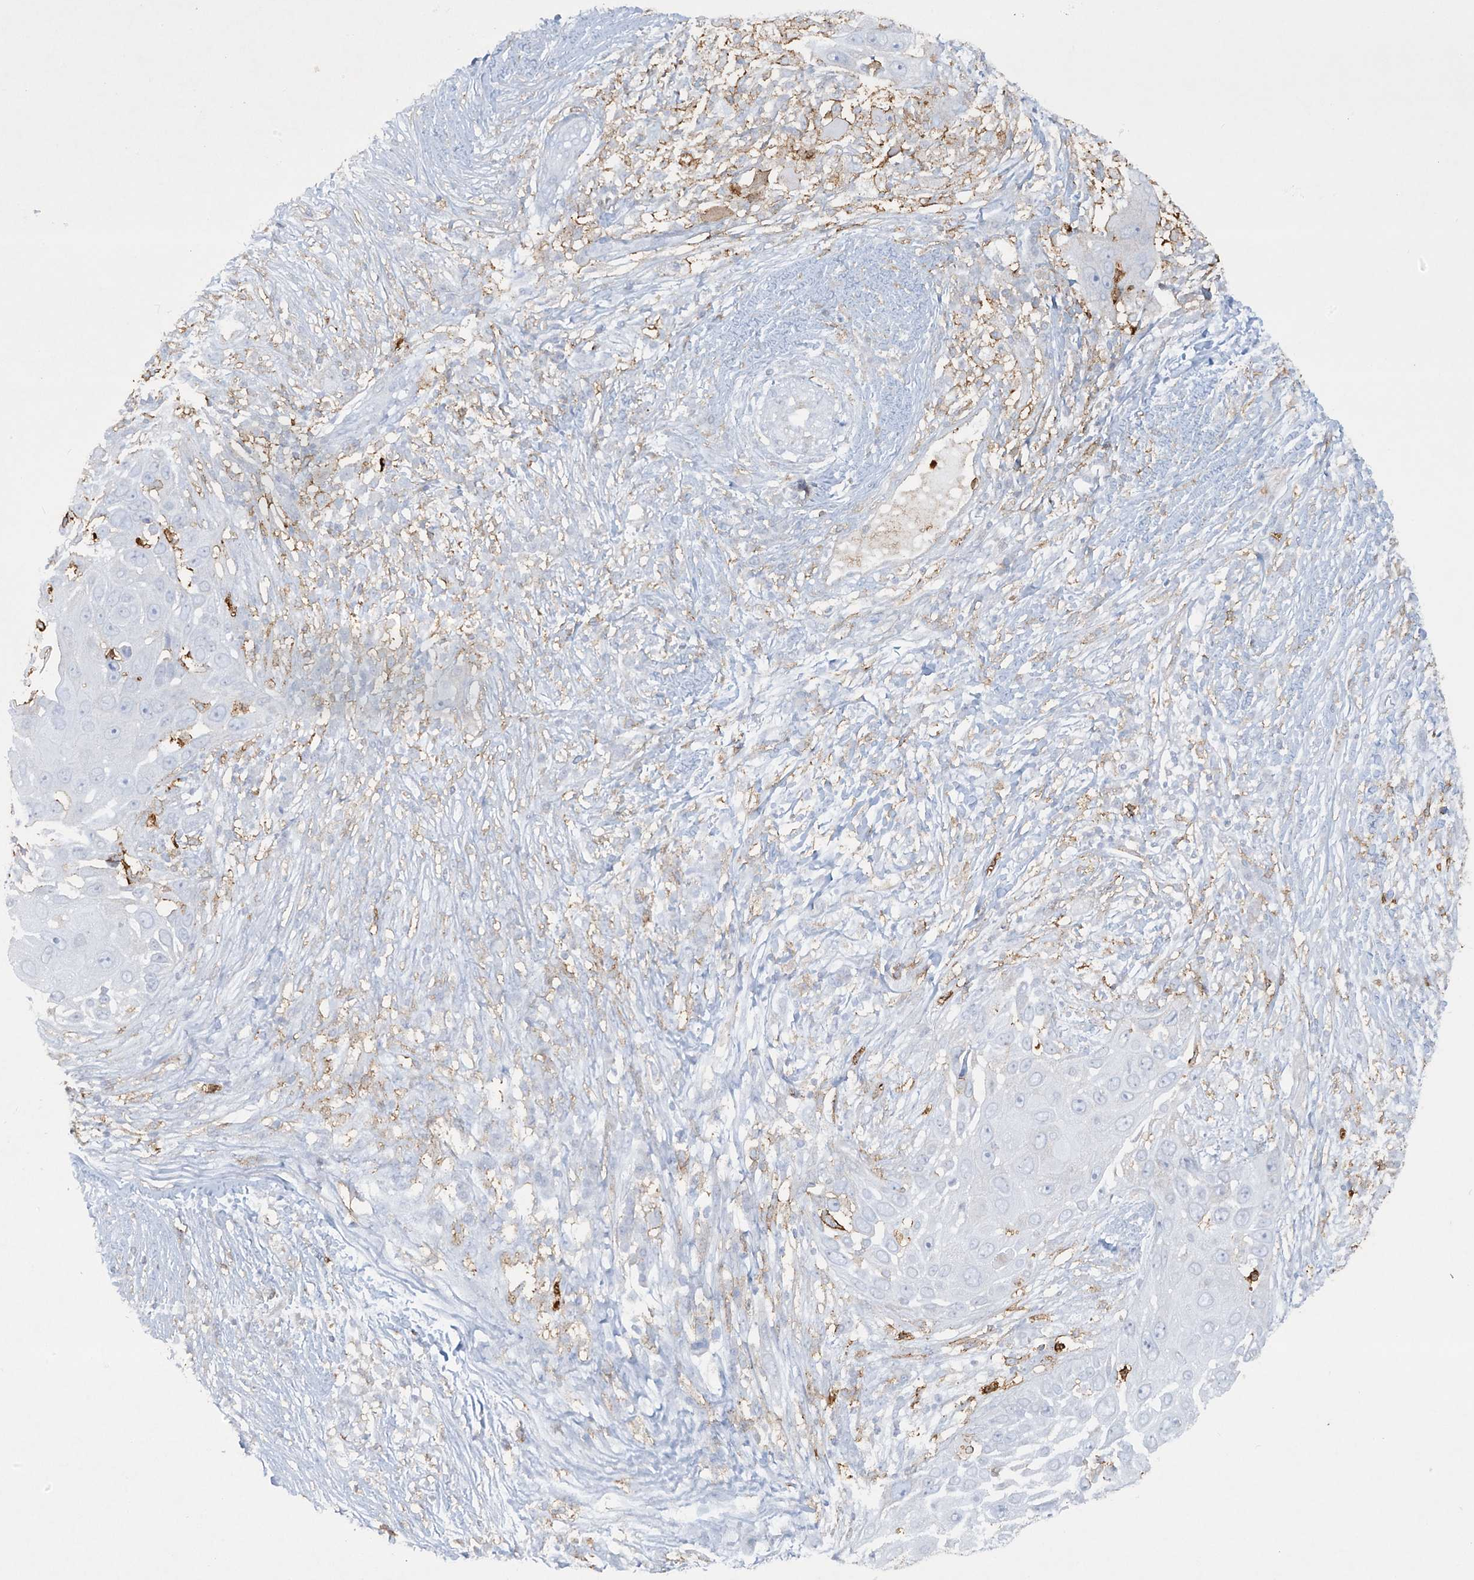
{"staining": {"intensity": "negative", "quantity": "none", "location": "none"}, "tissue": "skin cancer", "cell_type": "Tumor cells", "image_type": "cancer", "snomed": [{"axis": "morphology", "description": "Squamous cell carcinoma, NOS"}, {"axis": "topography", "description": "Skin"}], "caption": "Protein analysis of skin cancer (squamous cell carcinoma) displays no significant staining in tumor cells.", "gene": "FCGR3A", "patient": {"sex": "female", "age": 44}}